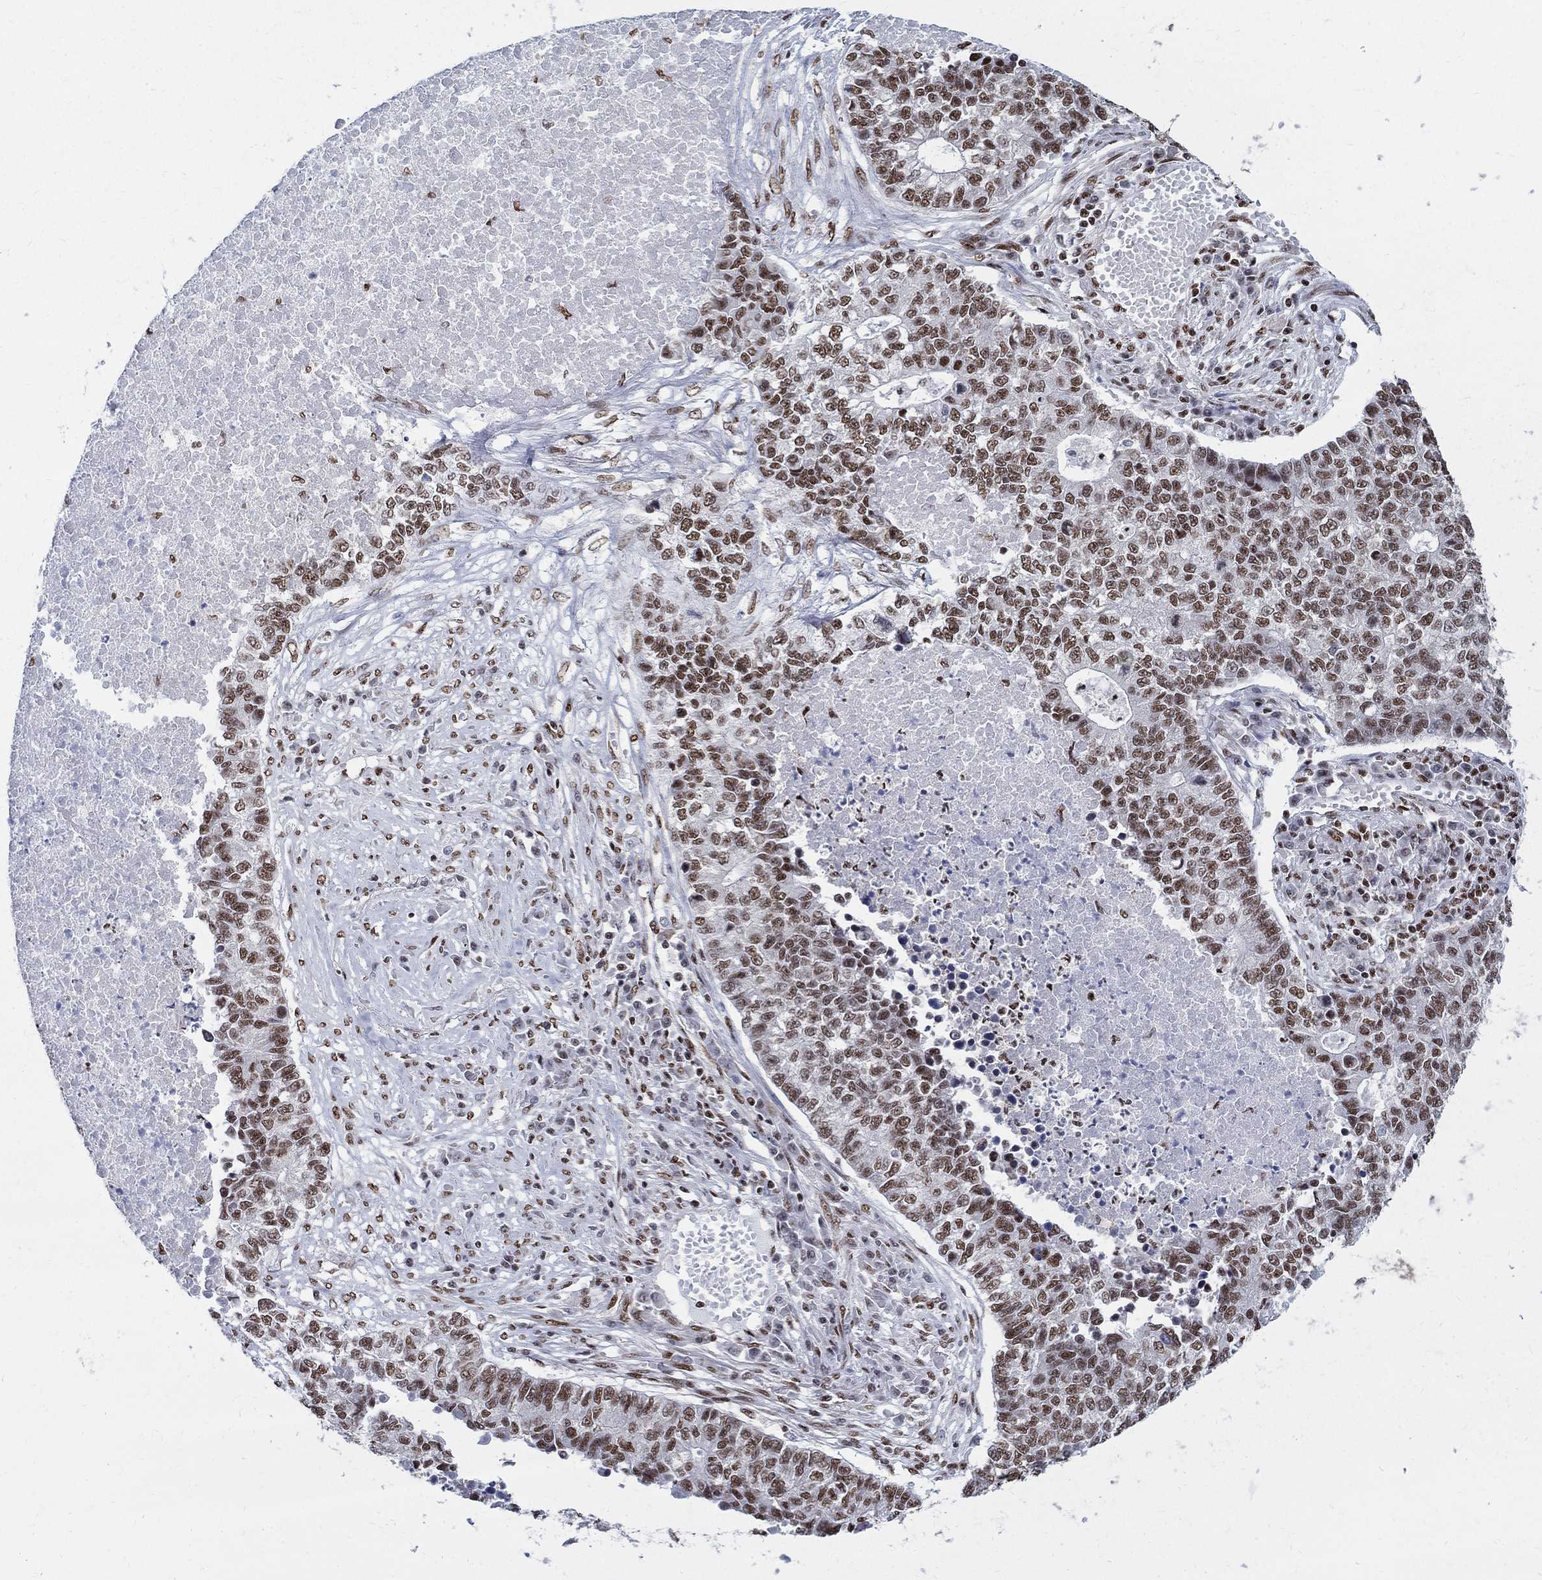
{"staining": {"intensity": "moderate", "quantity": ">75%", "location": "nuclear"}, "tissue": "lung cancer", "cell_type": "Tumor cells", "image_type": "cancer", "snomed": [{"axis": "morphology", "description": "Adenocarcinoma, NOS"}, {"axis": "topography", "description": "Lung"}], "caption": "A micrograph showing moderate nuclear expression in about >75% of tumor cells in adenocarcinoma (lung), as visualized by brown immunohistochemical staining.", "gene": "FBXO16", "patient": {"sex": "male", "age": 57}}